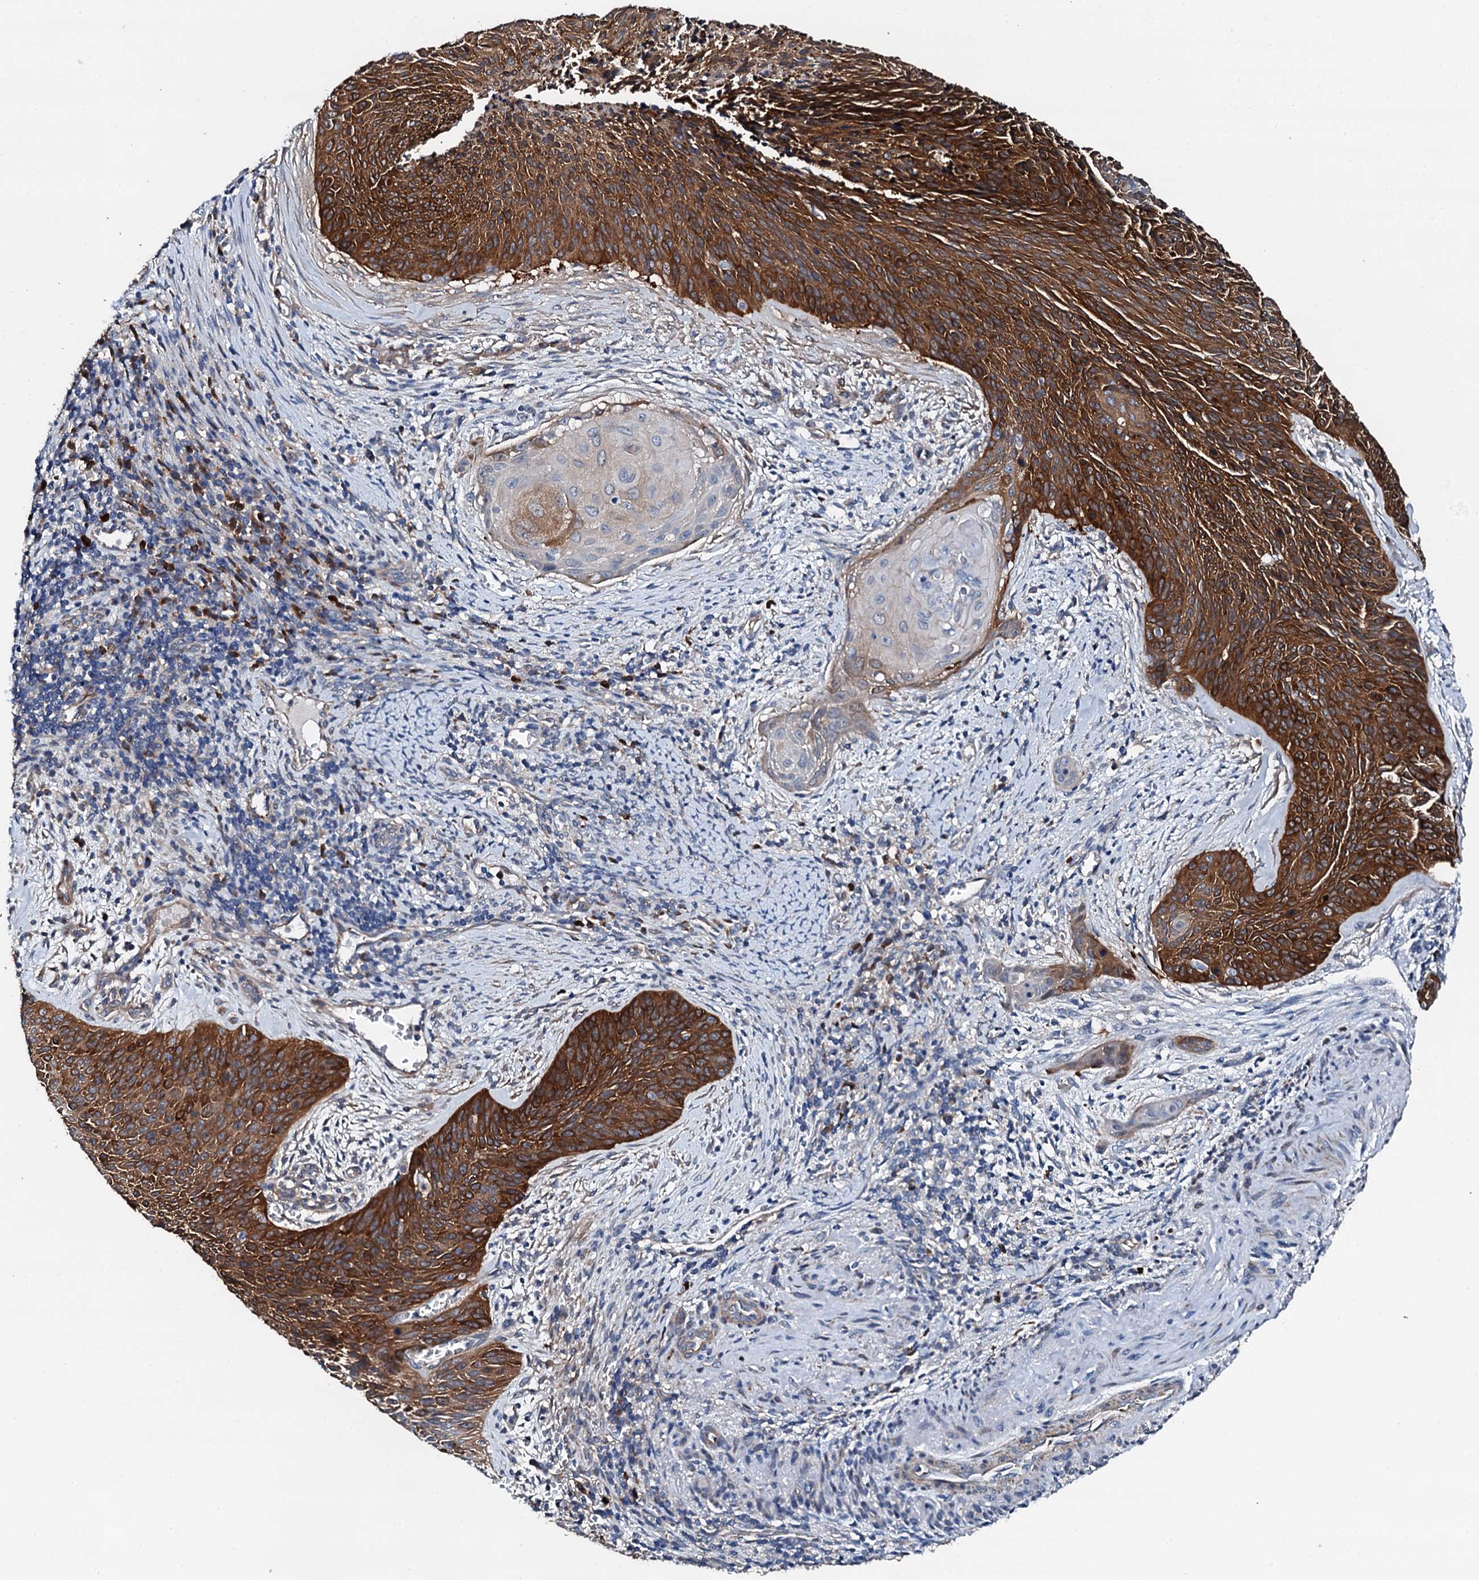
{"staining": {"intensity": "strong", "quantity": ">75%", "location": "cytoplasmic/membranous"}, "tissue": "cervical cancer", "cell_type": "Tumor cells", "image_type": "cancer", "snomed": [{"axis": "morphology", "description": "Squamous cell carcinoma, NOS"}, {"axis": "topography", "description": "Cervix"}], "caption": "Immunohistochemistry (IHC) image of neoplastic tissue: squamous cell carcinoma (cervical) stained using immunohistochemistry (IHC) reveals high levels of strong protein expression localized specifically in the cytoplasmic/membranous of tumor cells, appearing as a cytoplasmic/membranous brown color.", "gene": "GFOD2", "patient": {"sex": "female", "age": 55}}